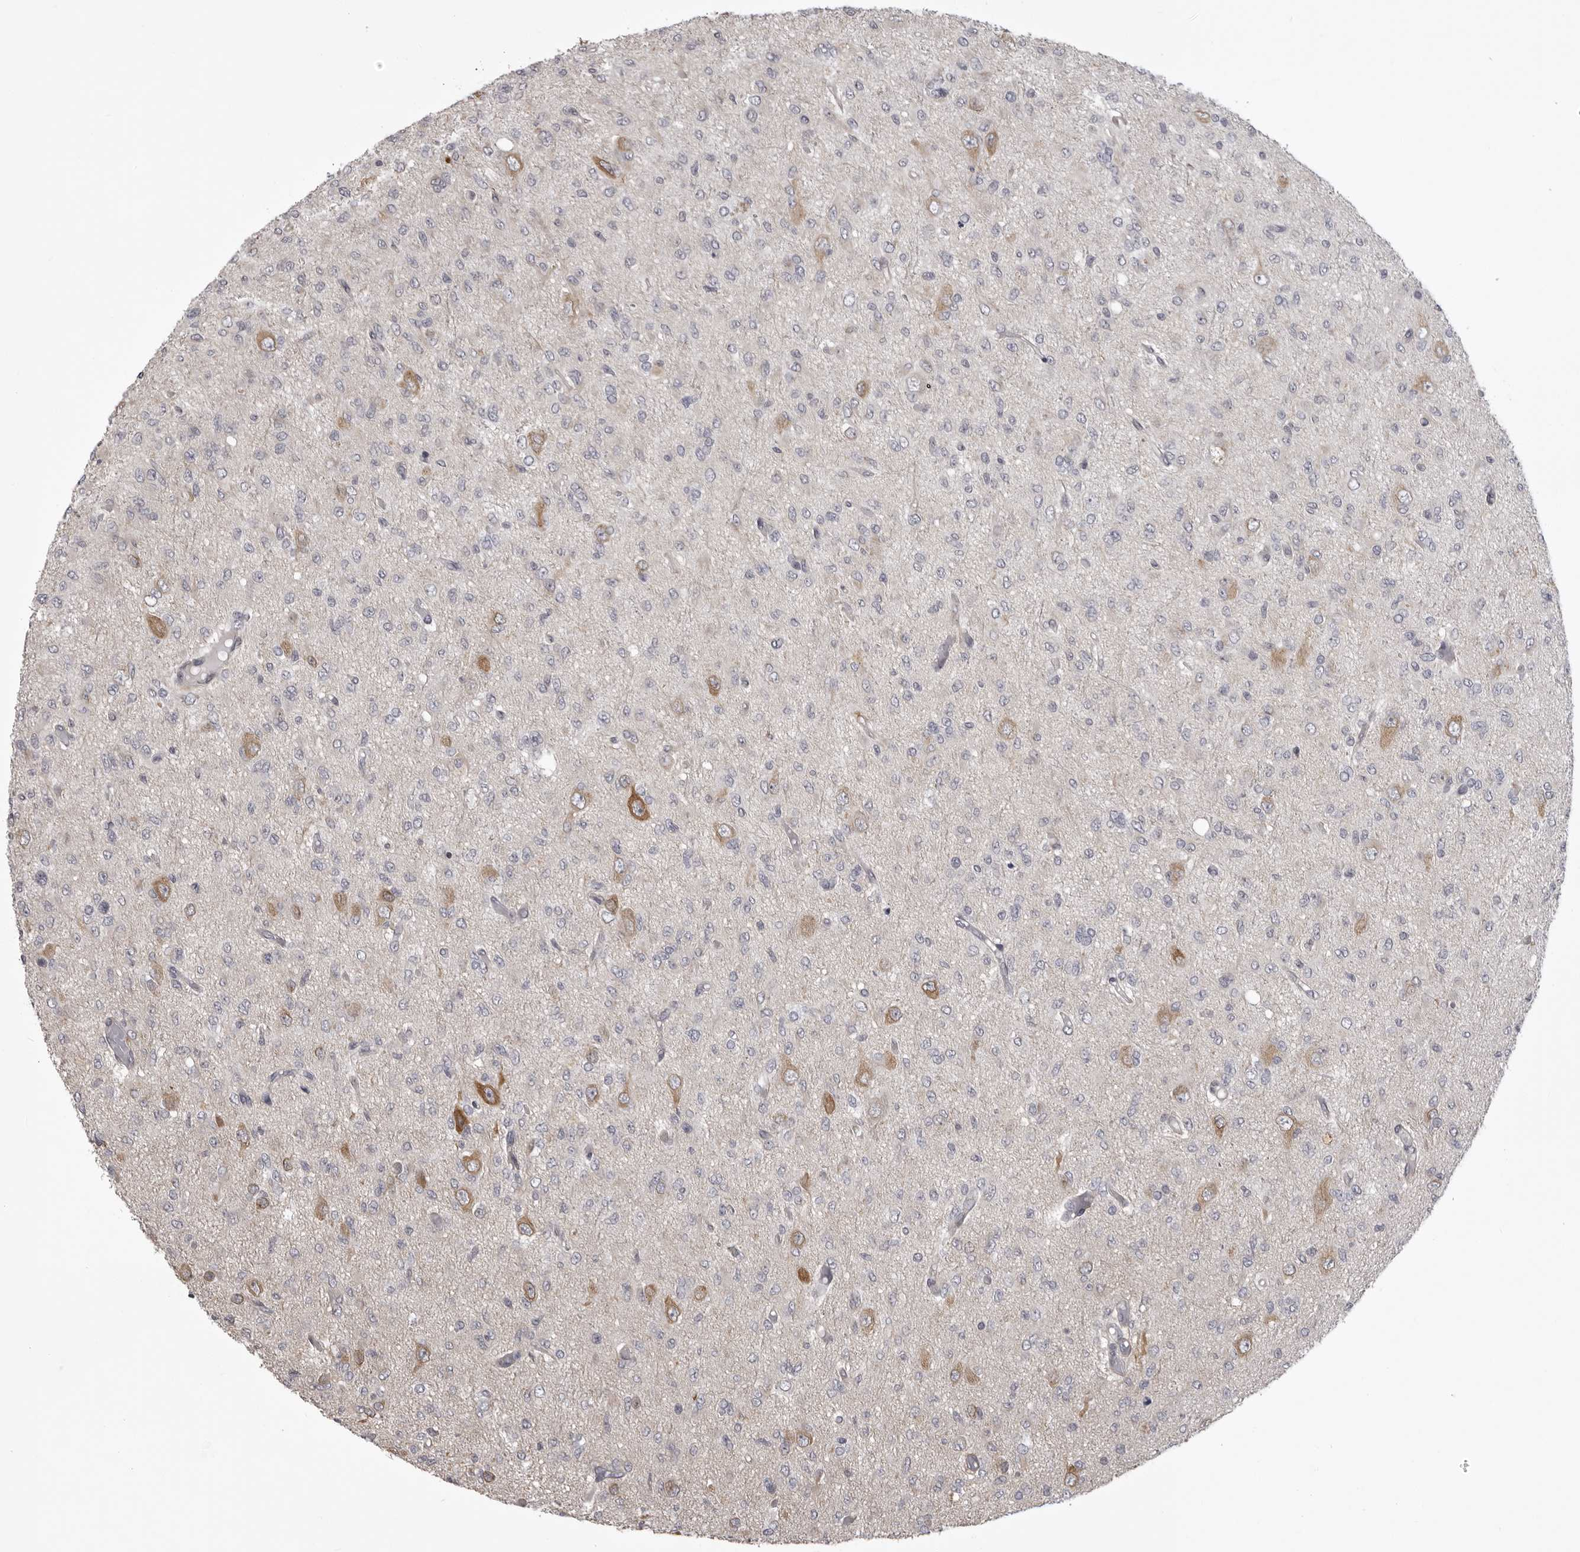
{"staining": {"intensity": "negative", "quantity": "none", "location": "none"}, "tissue": "glioma", "cell_type": "Tumor cells", "image_type": "cancer", "snomed": [{"axis": "morphology", "description": "Glioma, malignant, High grade"}, {"axis": "topography", "description": "Brain"}], "caption": "Immunohistochemical staining of malignant glioma (high-grade) reveals no significant expression in tumor cells.", "gene": "NCEH1", "patient": {"sex": "female", "age": 59}}